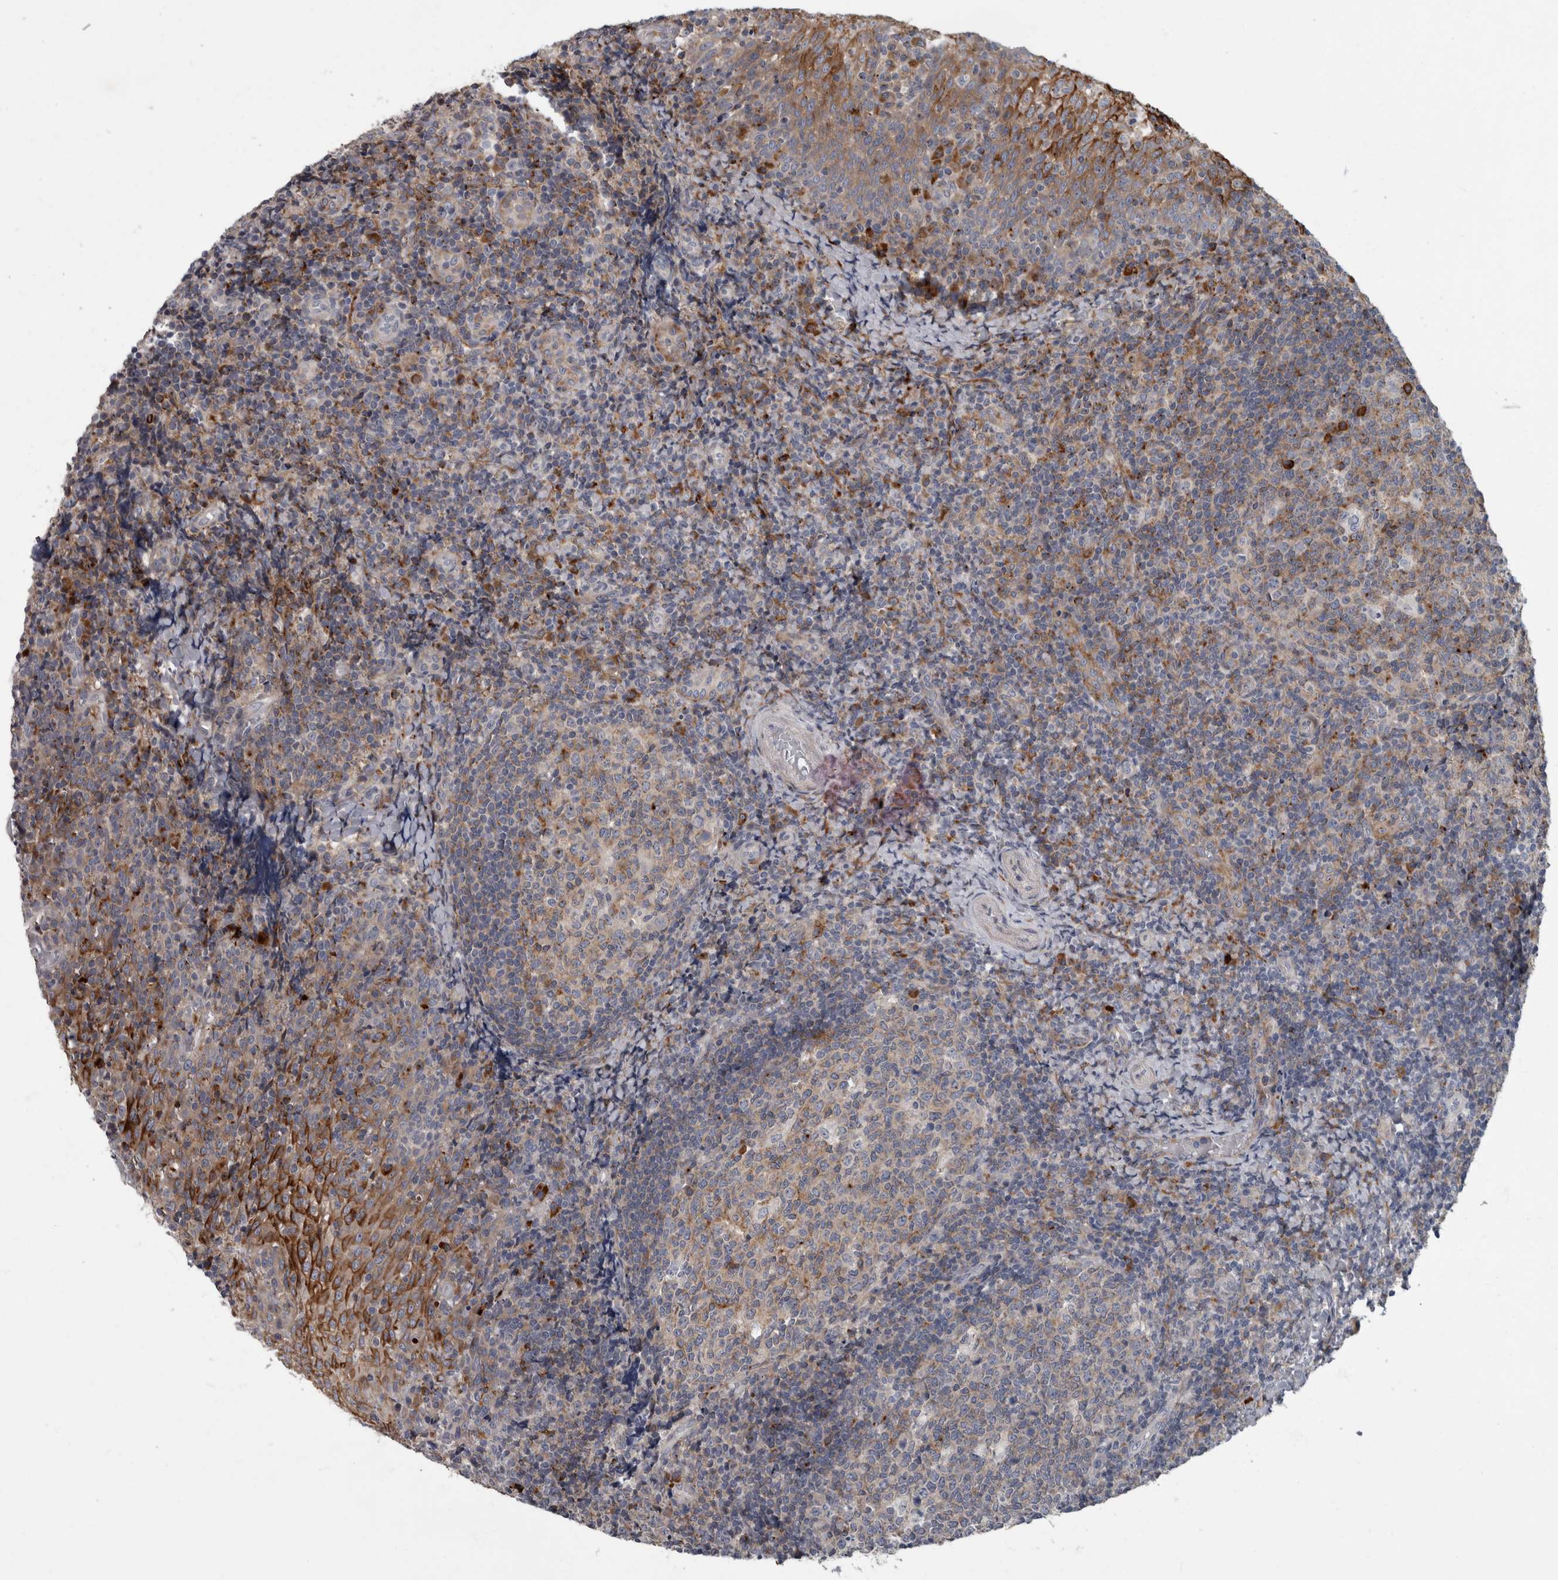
{"staining": {"intensity": "moderate", "quantity": "<25%", "location": "cytoplasmic/membranous"}, "tissue": "tonsil", "cell_type": "Germinal center cells", "image_type": "normal", "snomed": [{"axis": "morphology", "description": "Normal tissue, NOS"}, {"axis": "topography", "description": "Tonsil"}], "caption": "Protein expression analysis of benign tonsil shows moderate cytoplasmic/membranous expression in approximately <25% of germinal center cells. The protein is shown in brown color, while the nuclei are stained blue.", "gene": "CDC42BPG", "patient": {"sex": "female", "age": 19}}